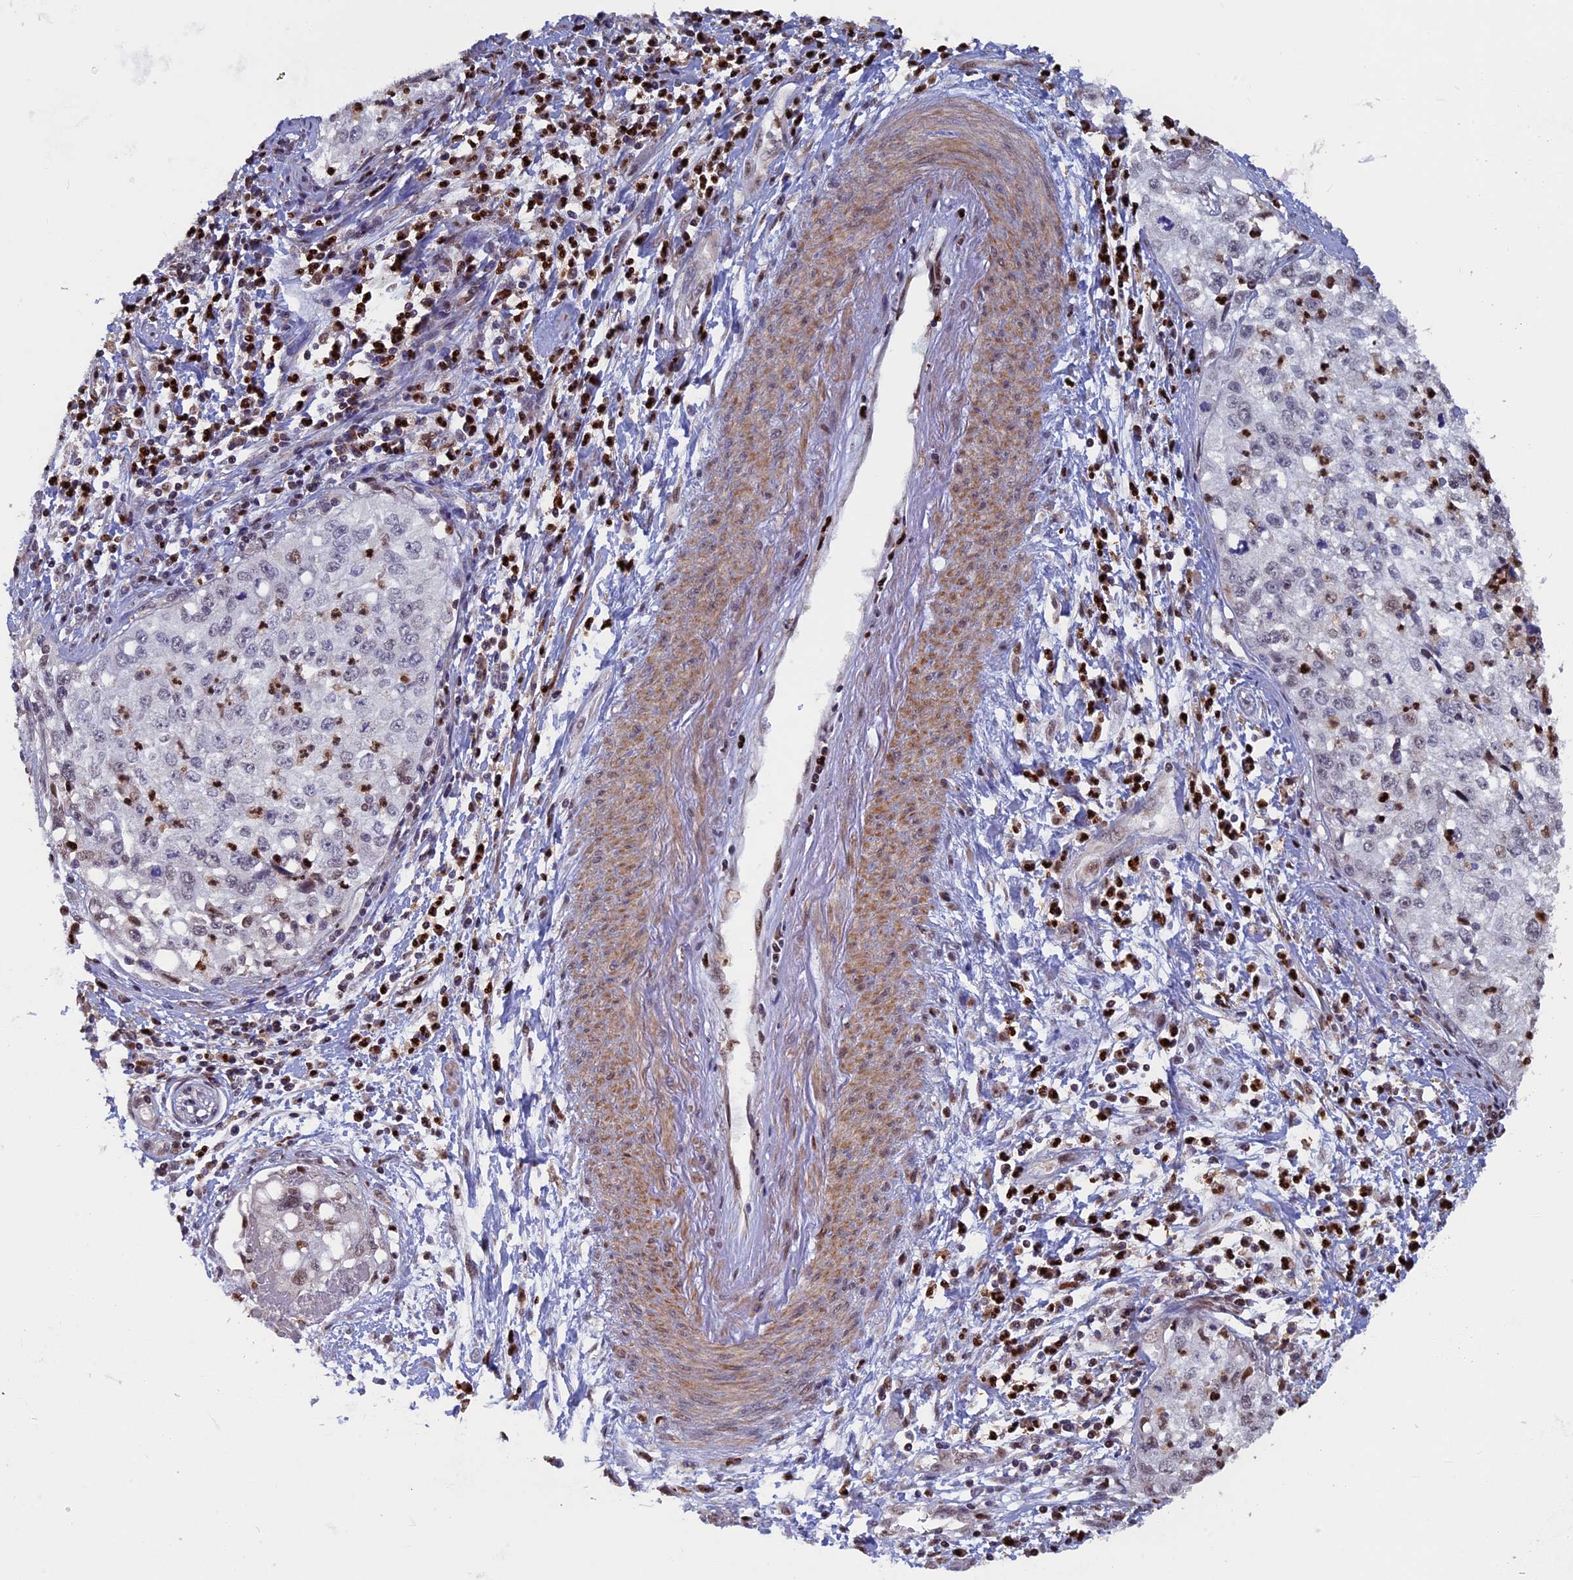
{"staining": {"intensity": "moderate", "quantity": "<25%", "location": "nuclear"}, "tissue": "cervical cancer", "cell_type": "Tumor cells", "image_type": "cancer", "snomed": [{"axis": "morphology", "description": "Squamous cell carcinoma, NOS"}, {"axis": "topography", "description": "Cervix"}], "caption": "IHC of cervical cancer (squamous cell carcinoma) displays low levels of moderate nuclear expression in about <25% of tumor cells.", "gene": "ACSS1", "patient": {"sex": "female", "age": 57}}